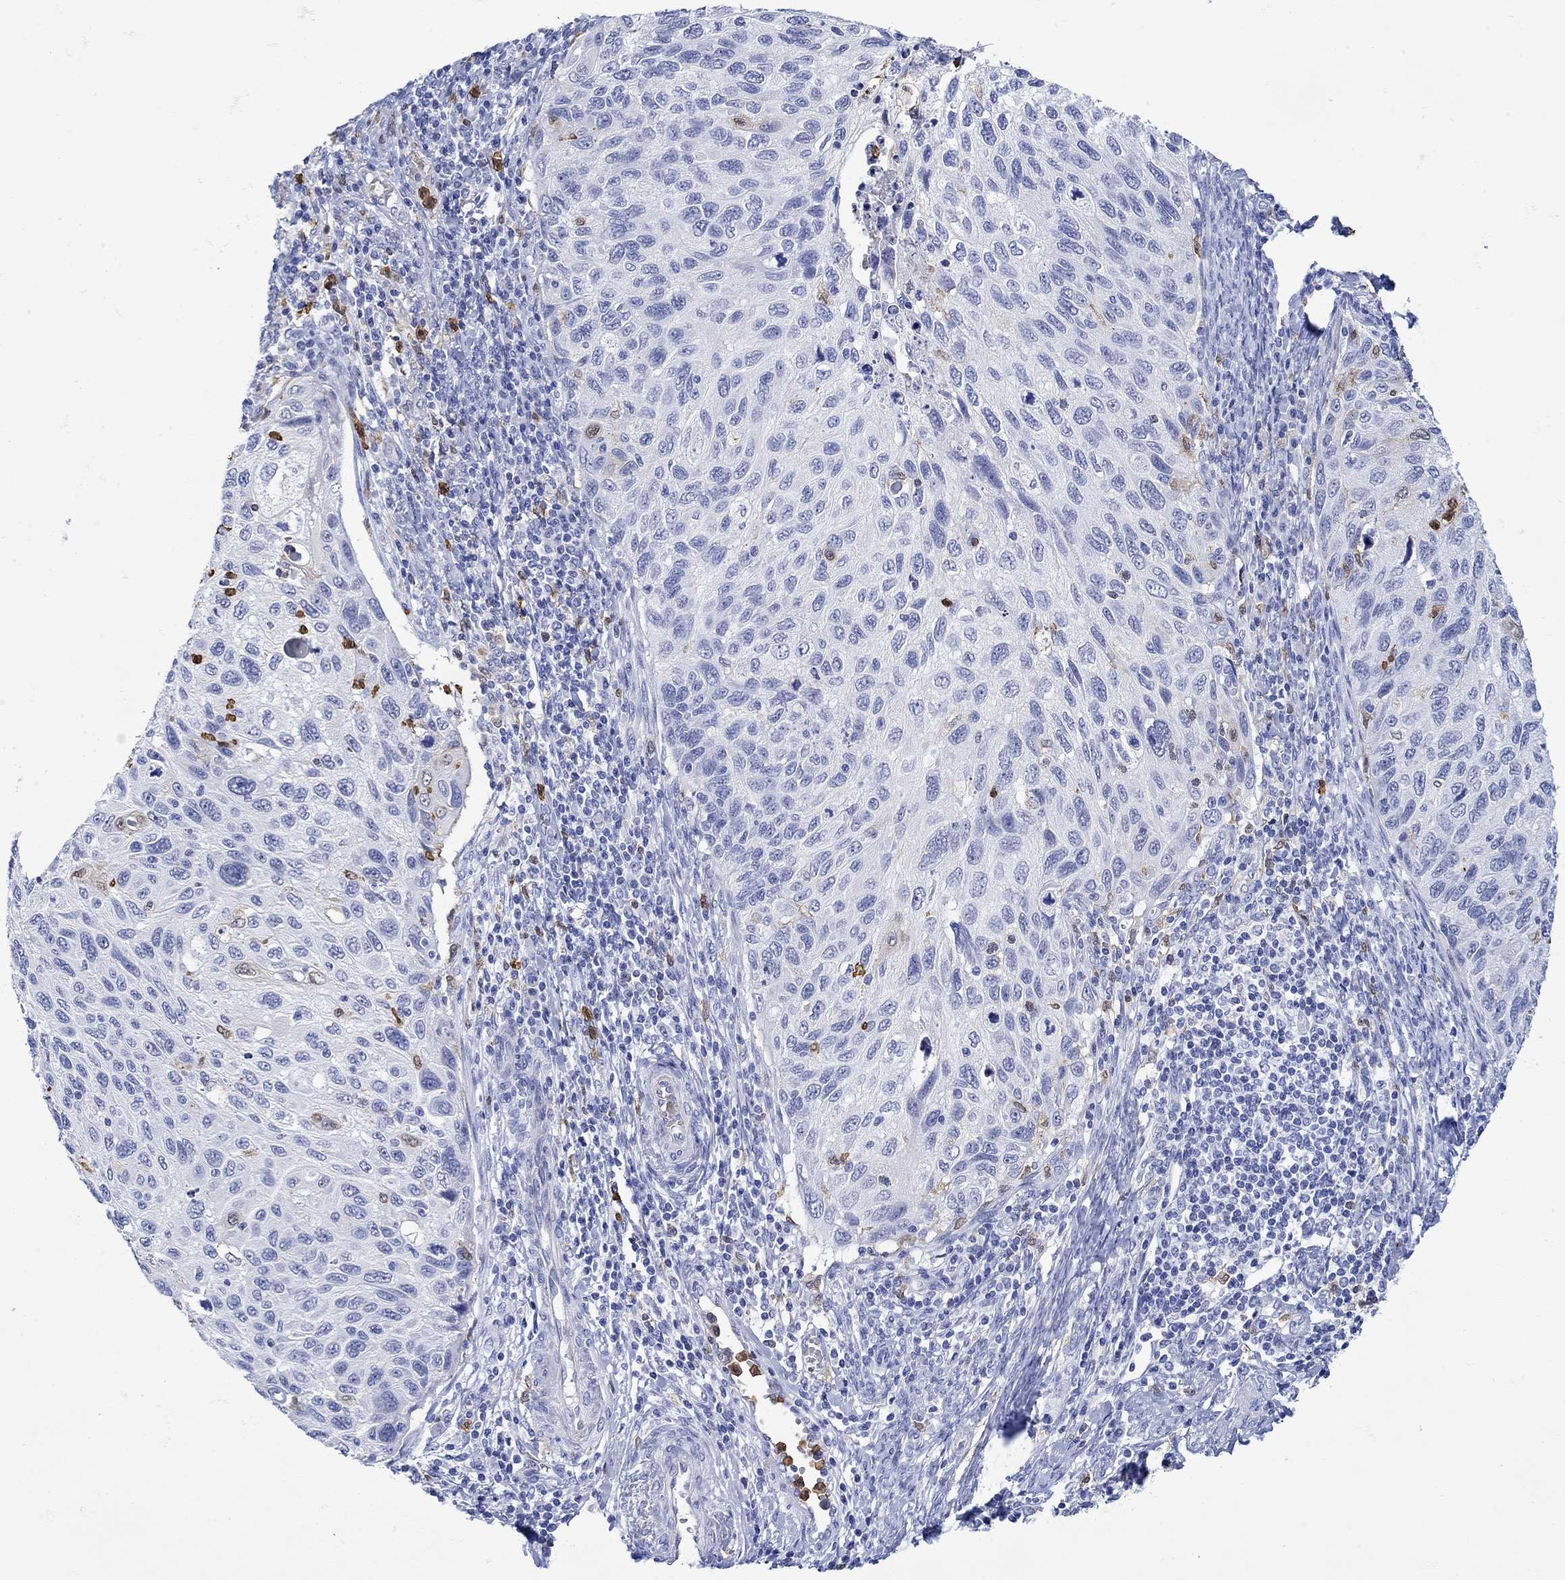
{"staining": {"intensity": "negative", "quantity": "none", "location": "none"}, "tissue": "cervical cancer", "cell_type": "Tumor cells", "image_type": "cancer", "snomed": [{"axis": "morphology", "description": "Squamous cell carcinoma, NOS"}, {"axis": "topography", "description": "Cervix"}], "caption": "Immunohistochemistry (IHC) histopathology image of neoplastic tissue: squamous cell carcinoma (cervical) stained with DAB exhibits no significant protein expression in tumor cells.", "gene": "LINGO3", "patient": {"sex": "female", "age": 70}}